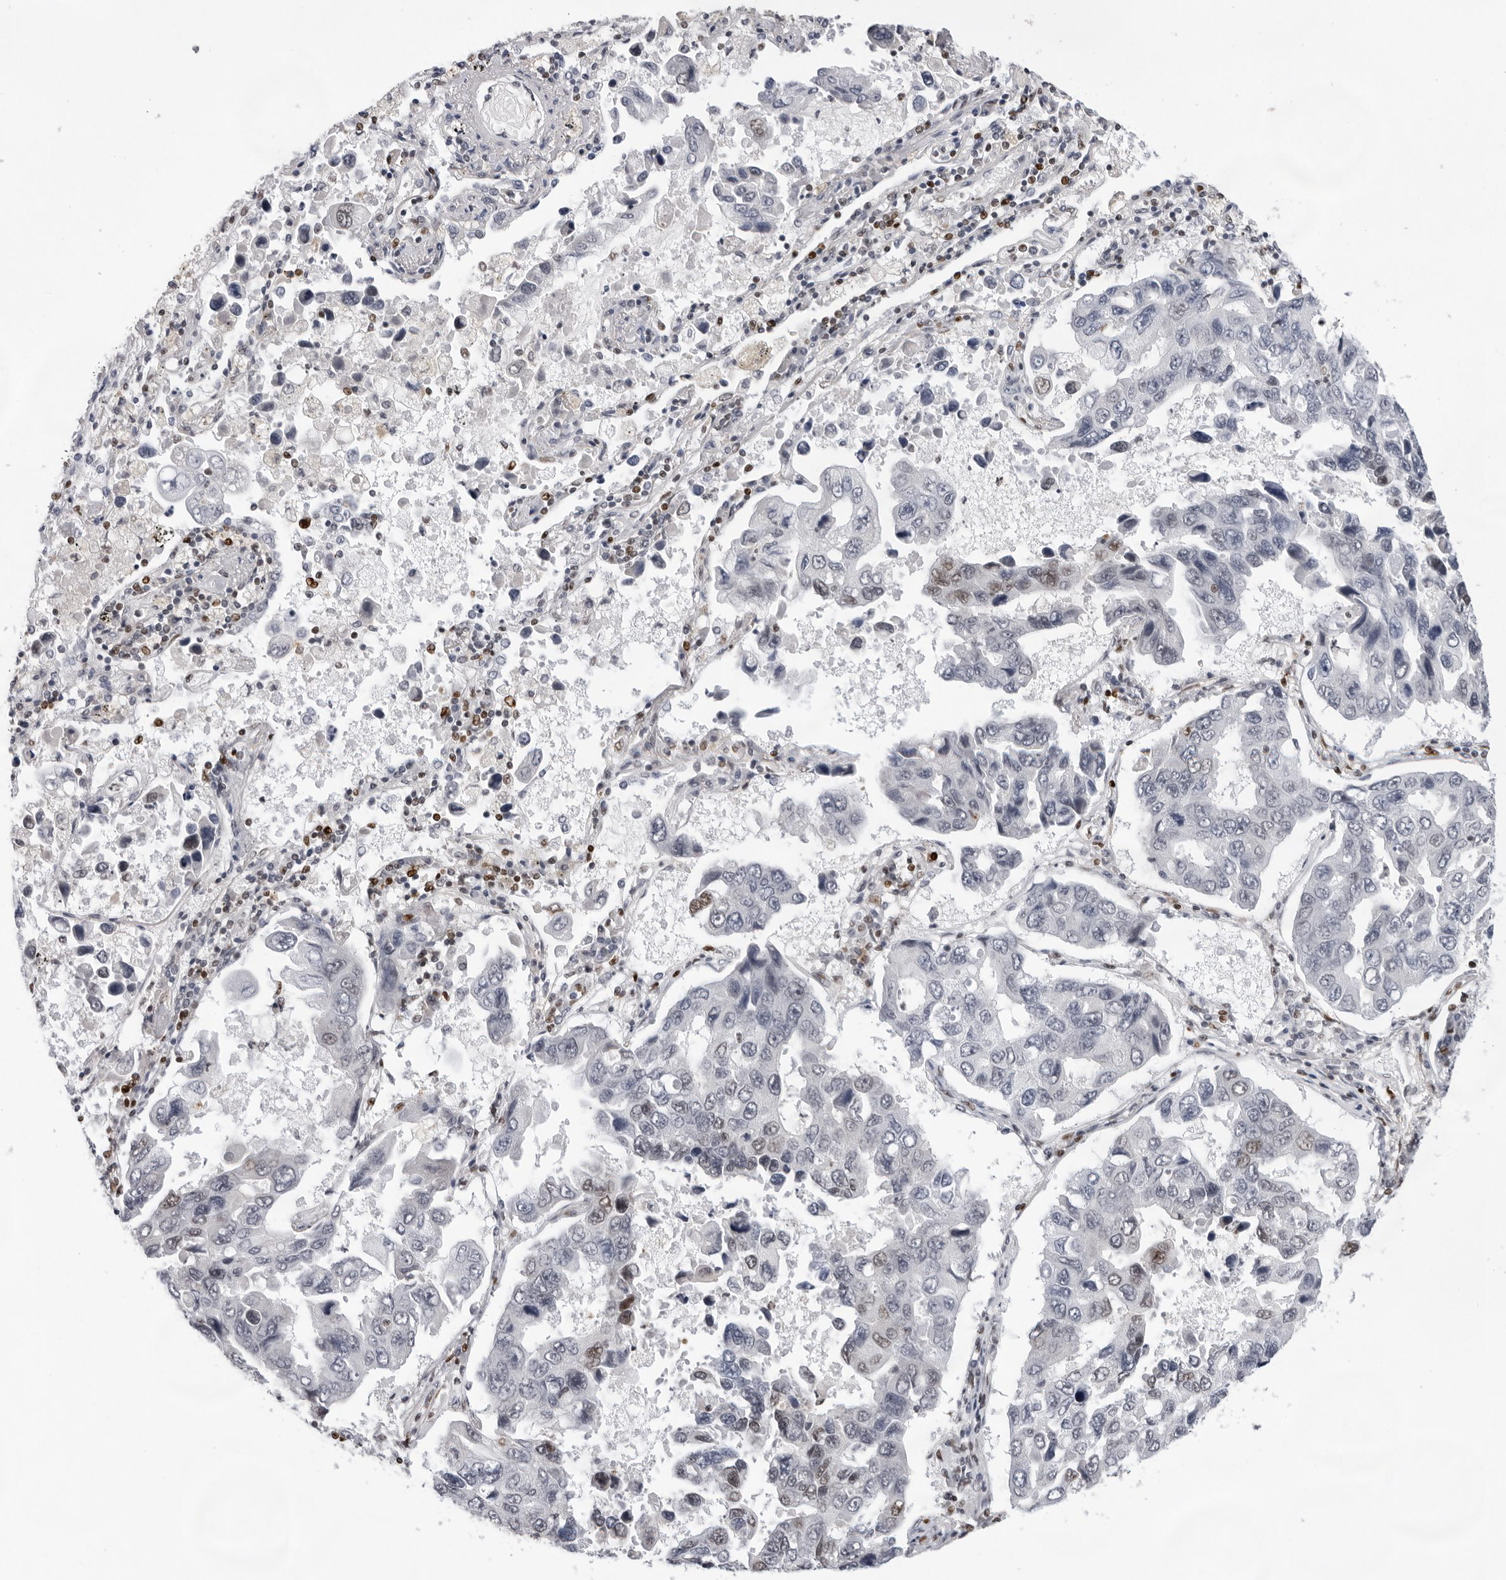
{"staining": {"intensity": "negative", "quantity": "none", "location": "none"}, "tissue": "lung cancer", "cell_type": "Tumor cells", "image_type": "cancer", "snomed": [{"axis": "morphology", "description": "Adenocarcinoma, NOS"}, {"axis": "topography", "description": "Lung"}], "caption": "The image displays no significant expression in tumor cells of lung adenocarcinoma.", "gene": "OGG1", "patient": {"sex": "male", "age": 64}}